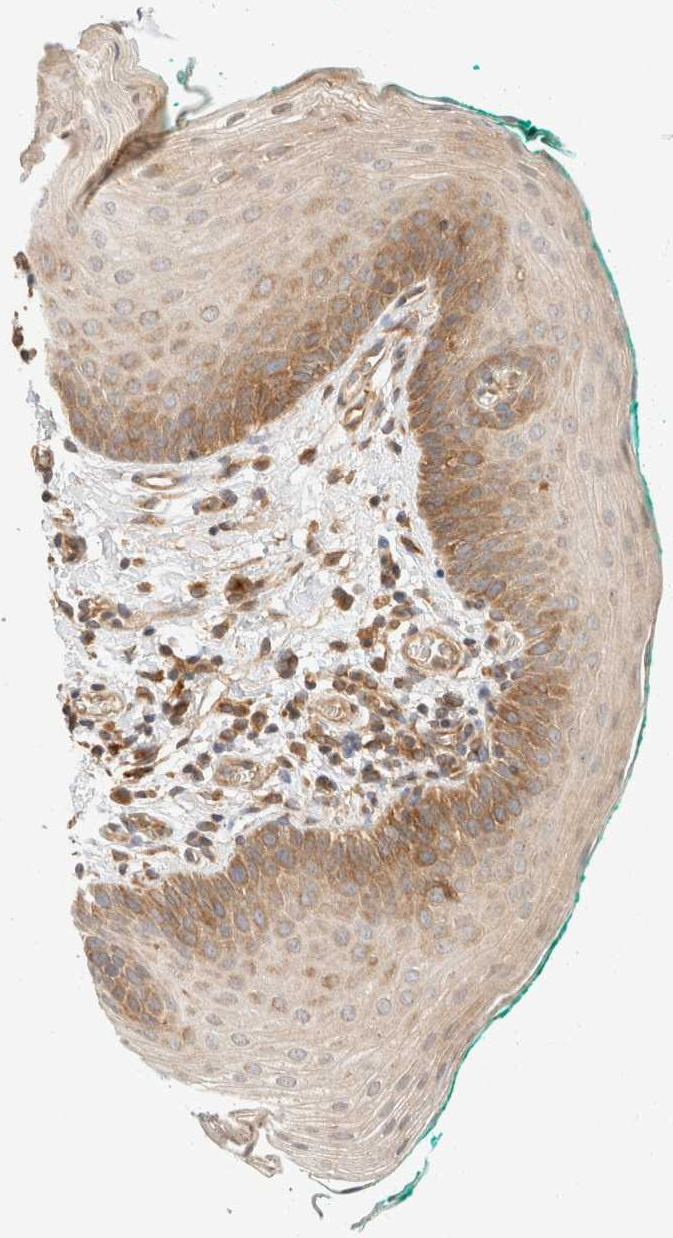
{"staining": {"intensity": "moderate", "quantity": "25%-75%", "location": "cytoplasmic/membranous"}, "tissue": "oral mucosa", "cell_type": "Squamous epithelial cells", "image_type": "normal", "snomed": [{"axis": "morphology", "description": "Normal tissue, NOS"}, {"axis": "topography", "description": "Oral tissue"}], "caption": "Unremarkable oral mucosa demonstrates moderate cytoplasmic/membranous expression in about 25%-75% of squamous epithelial cells.", "gene": "TACC1", "patient": {"sex": "male", "age": 58}}